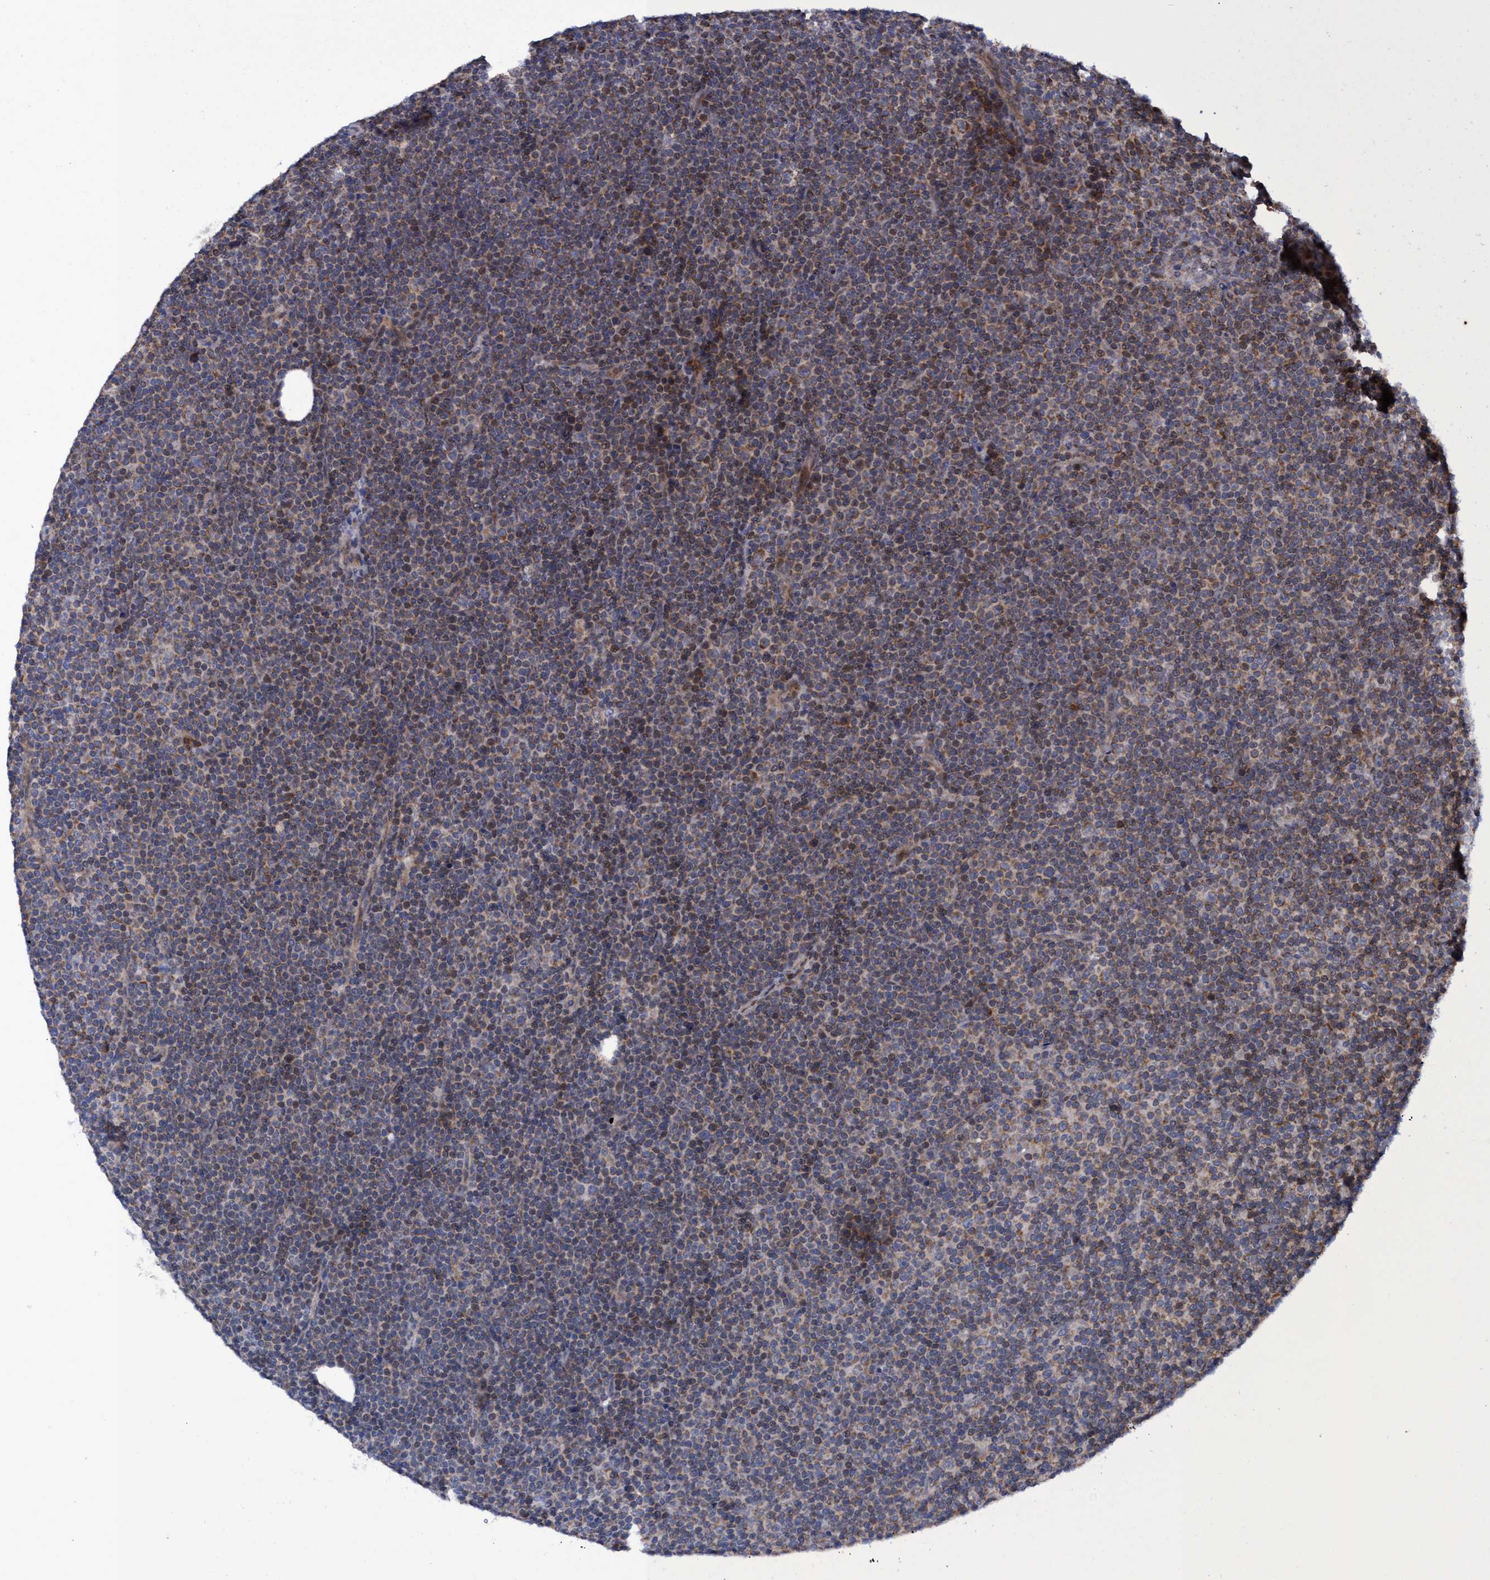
{"staining": {"intensity": "weak", "quantity": "25%-75%", "location": "cytoplasmic/membranous"}, "tissue": "lymphoma", "cell_type": "Tumor cells", "image_type": "cancer", "snomed": [{"axis": "morphology", "description": "Malignant lymphoma, non-Hodgkin's type, Low grade"}, {"axis": "topography", "description": "Lymph node"}], "caption": "Brown immunohistochemical staining in human malignant lymphoma, non-Hodgkin's type (low-grade) displays weak cytoplasmic/membranous staining in approximately 25%-75% of tumor cells. Ihc stains the protein in brown and the nuclei are stained blue.", "gene": "NAT16", "patient": {"sex": "female", "age": 67}}